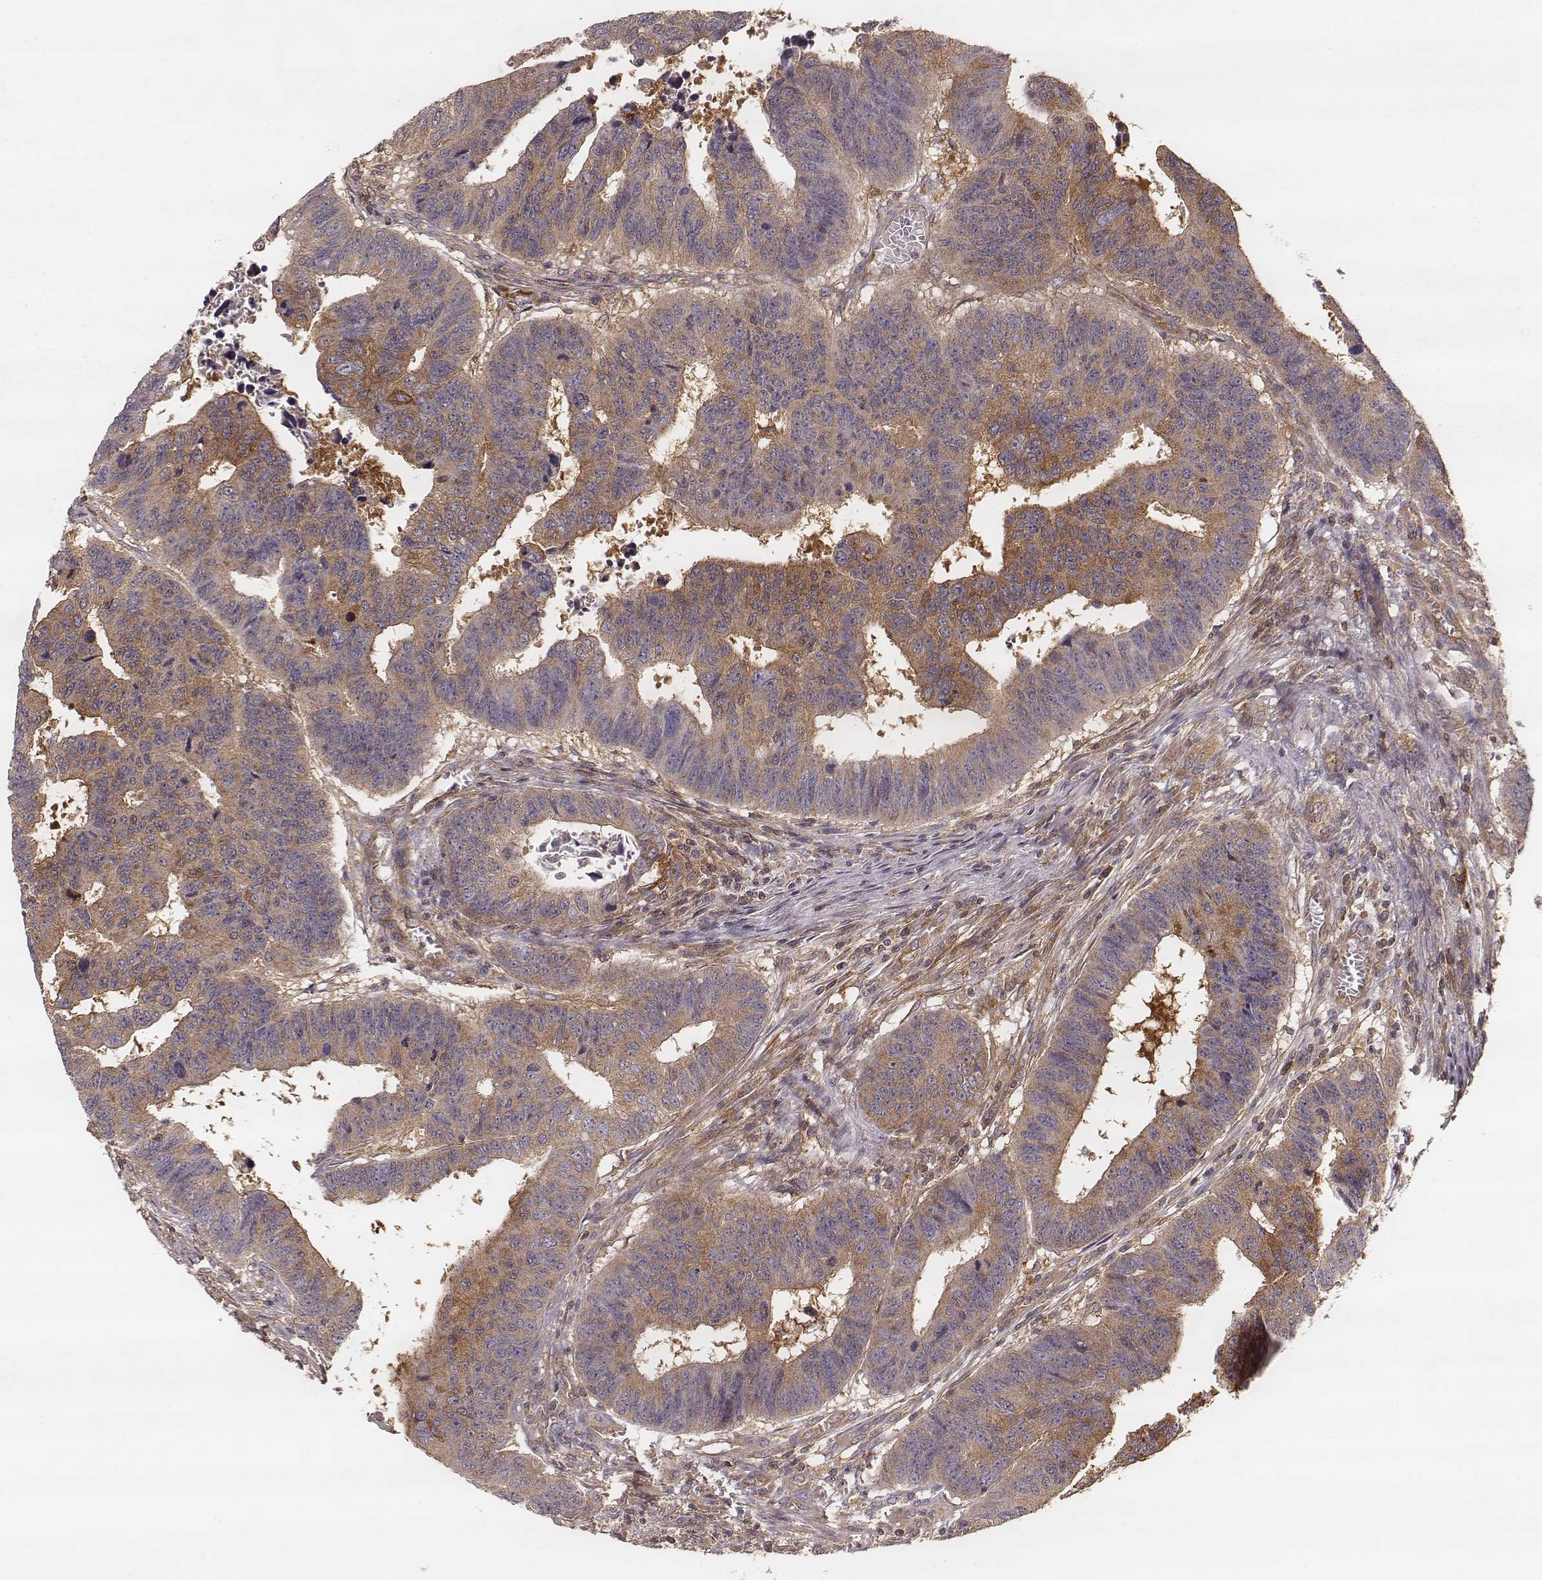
{"staining": {"intensity": "moderate", "quantity": ">75%", "location": "cytoplasmic/membranous"}, "tissue": "colorectal cancer", "cell_type": "Tumor cells", "image_type": "cancer", "snomed": [{"axis": "morphology", "description": "Adenocarcinoma, NOS"}, {"axis": "topography", "description": "Rectum"}], "caption": "A histopathology image of adenocarcinoma (colorectal) stained for a protein shows moderate cytoplasmic/membranous brown staining in tumor cells. Immunohistochemistry (ihc) stains the protein of interest in brown and the nuclei are stained blue.", "gene": "CARS1", "patient": {"sex": "female", "age": 85}}